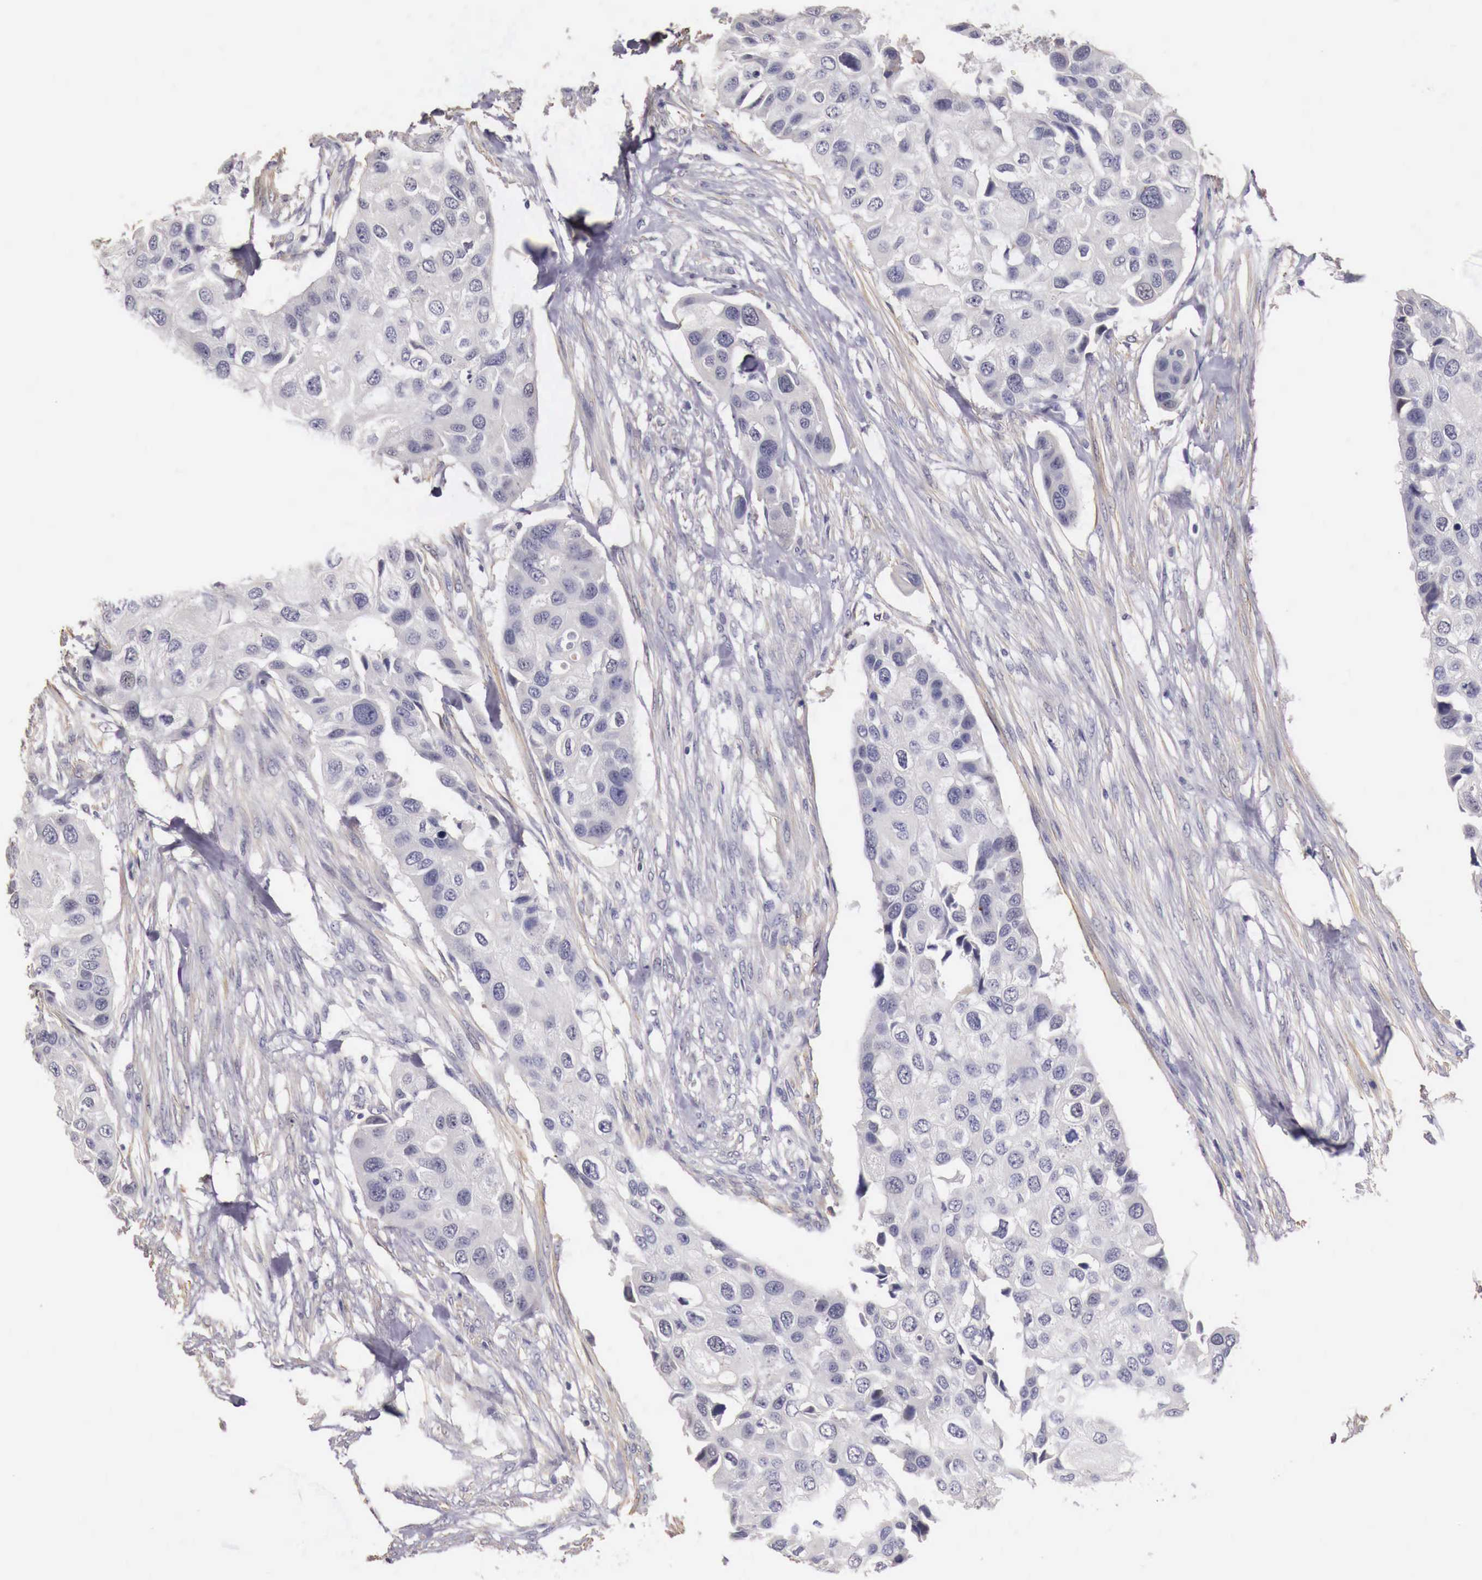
{"staining": {"intensity": "negative", "quantity": "none", "location": "none"}, "tissue": "urothelial cancer", "cell_type": "Tumor cells", "image_type": "cancer", "snomed": [{"axis": "morphology", "description": "Urothelial carcinoma, High grade"}, {"axis": "topography", "description": "Urinary bladder"}], "caption": "IHC image of human high-grade urothelial carcinoma stained for a protein (brown), which exhibits no staining in tumor cells.", "gene": "ENOX2", "patient": {"sex": "male", "age": 55}}